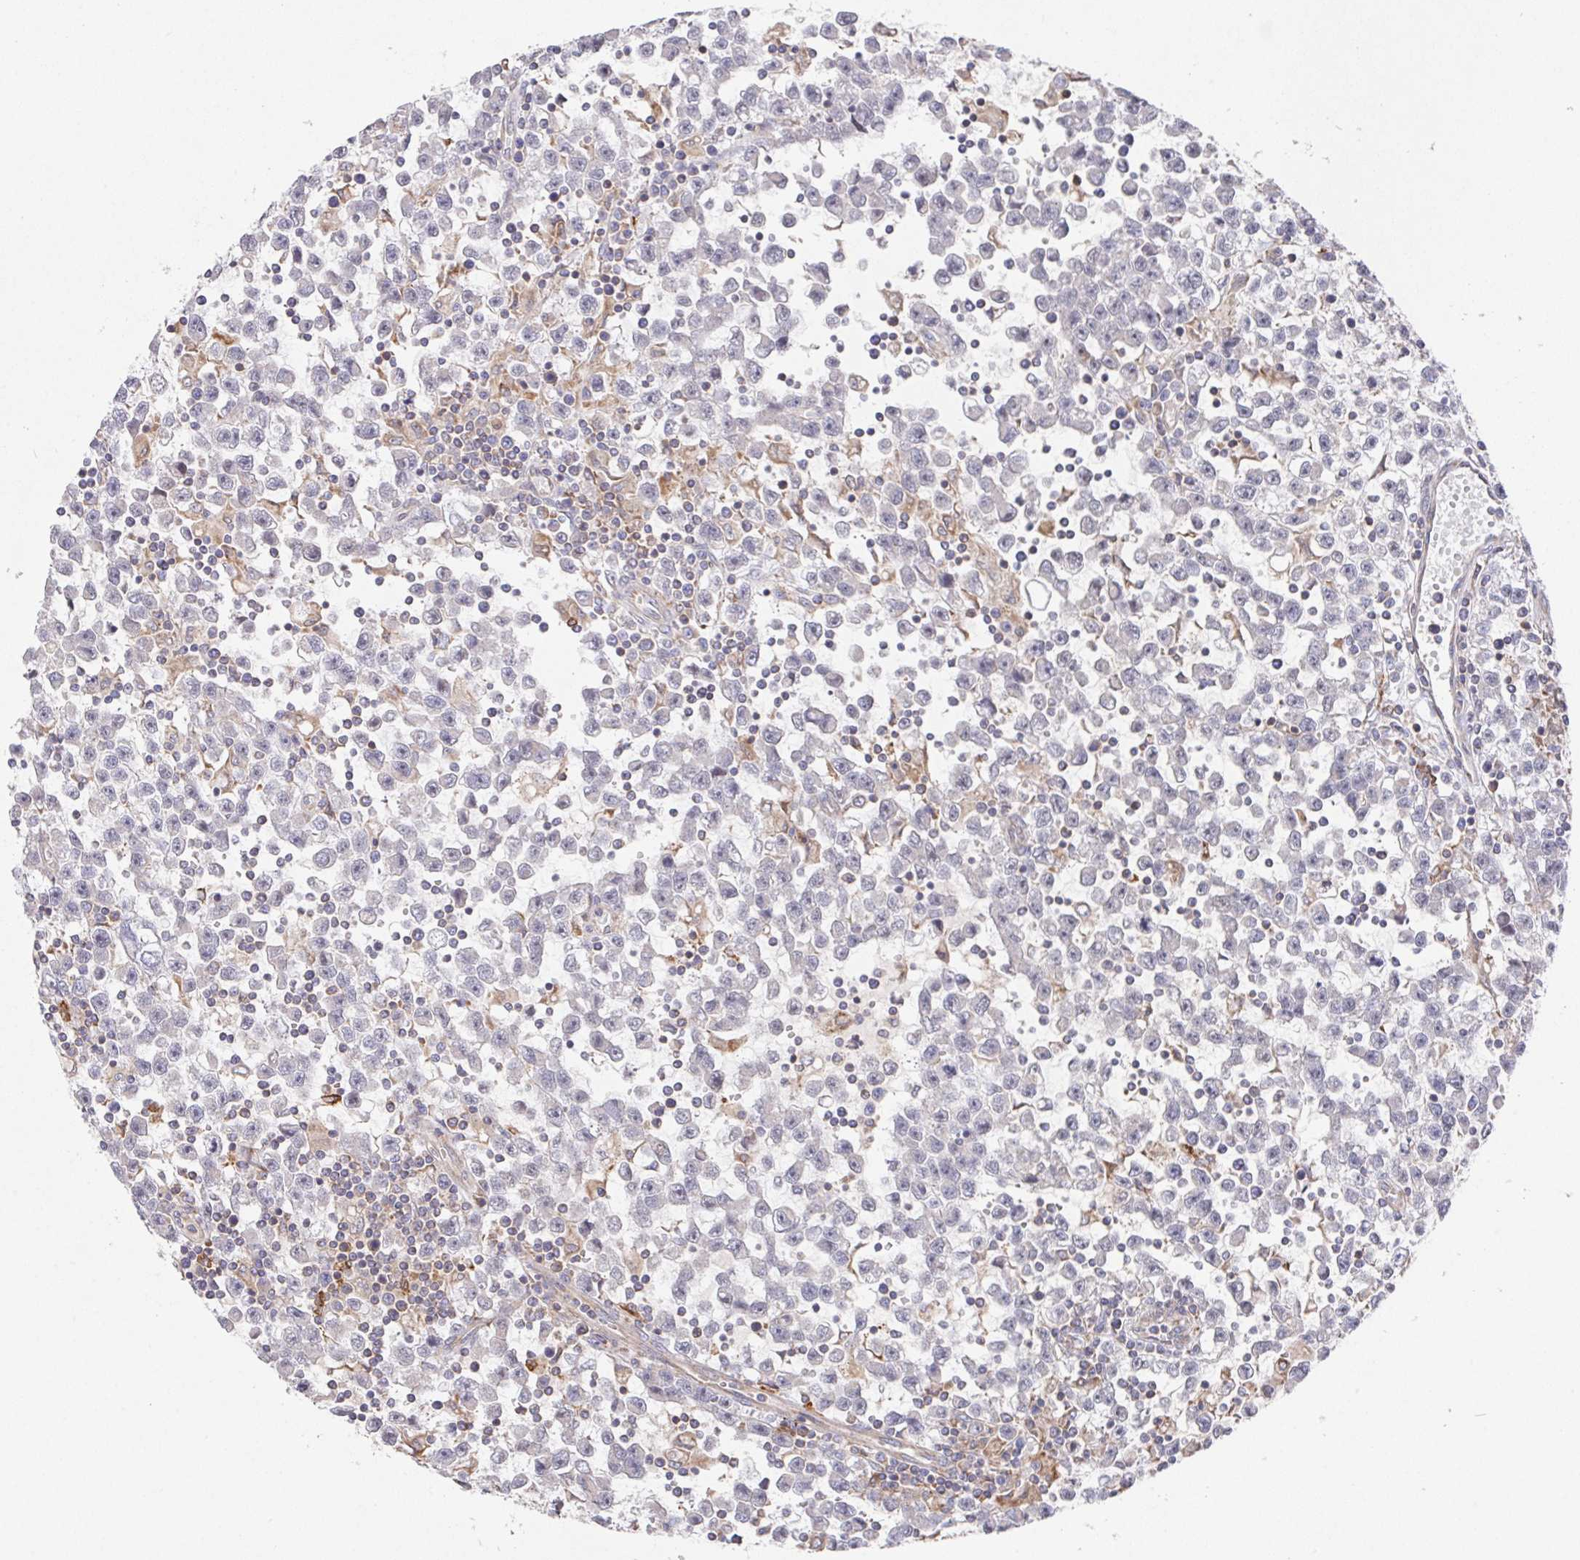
{"staining": {"intensity": "negative", "quantity": "none", "location": "none"}, "tissue": "testis cancer", "cell_type": "Tumor cells", "image_type": "cancer", "snomed": [{"axis": "morphology", "description": "Seminoma, NOS"}, {"axis": "topography", "description": "Testis"}], "caption": "Testis cancer was stained to show a protein in brown. There is no significant positivity in tumor cells.", "gene": "FAM241A", "patient": {"sex": "male", "age": 31}}